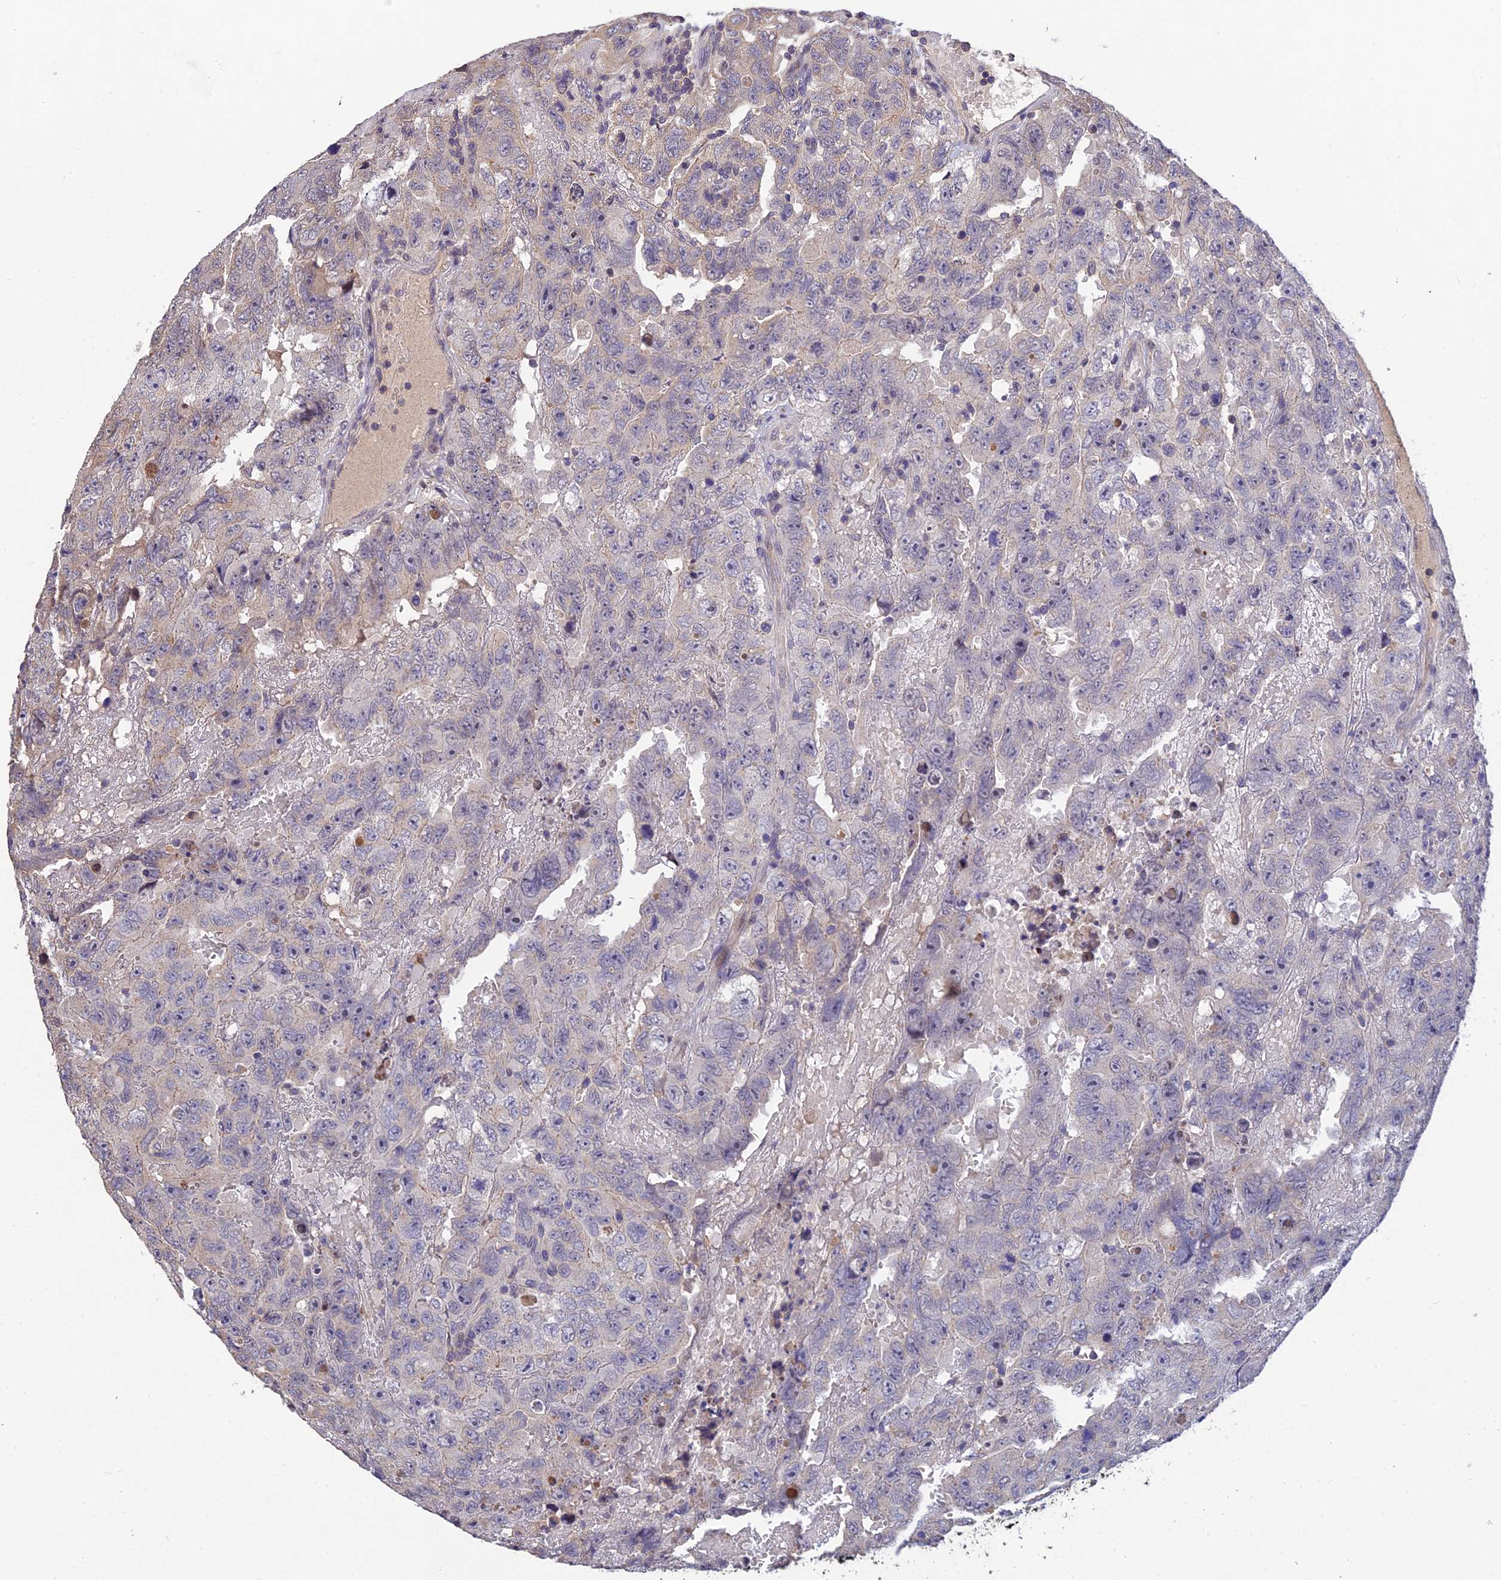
{"staining": {"intensity": "negative", "quantity": "none", "location": "none"}, "tissue": "testis cancer", "cell_type": "Tumor cells", "image_type": "cancer", "snomed": [{"axis": "morphology", "description": "Carcinoma, Embryonal, NOS"}, {"axis": "topography", "description": "Testis"}], "caption": "A histopathology image of human testis embryonal carcinoma is negative for staining in tumor cells.", "gene": "DENND5B", "patient": {"sex": "male", "age": 45}}